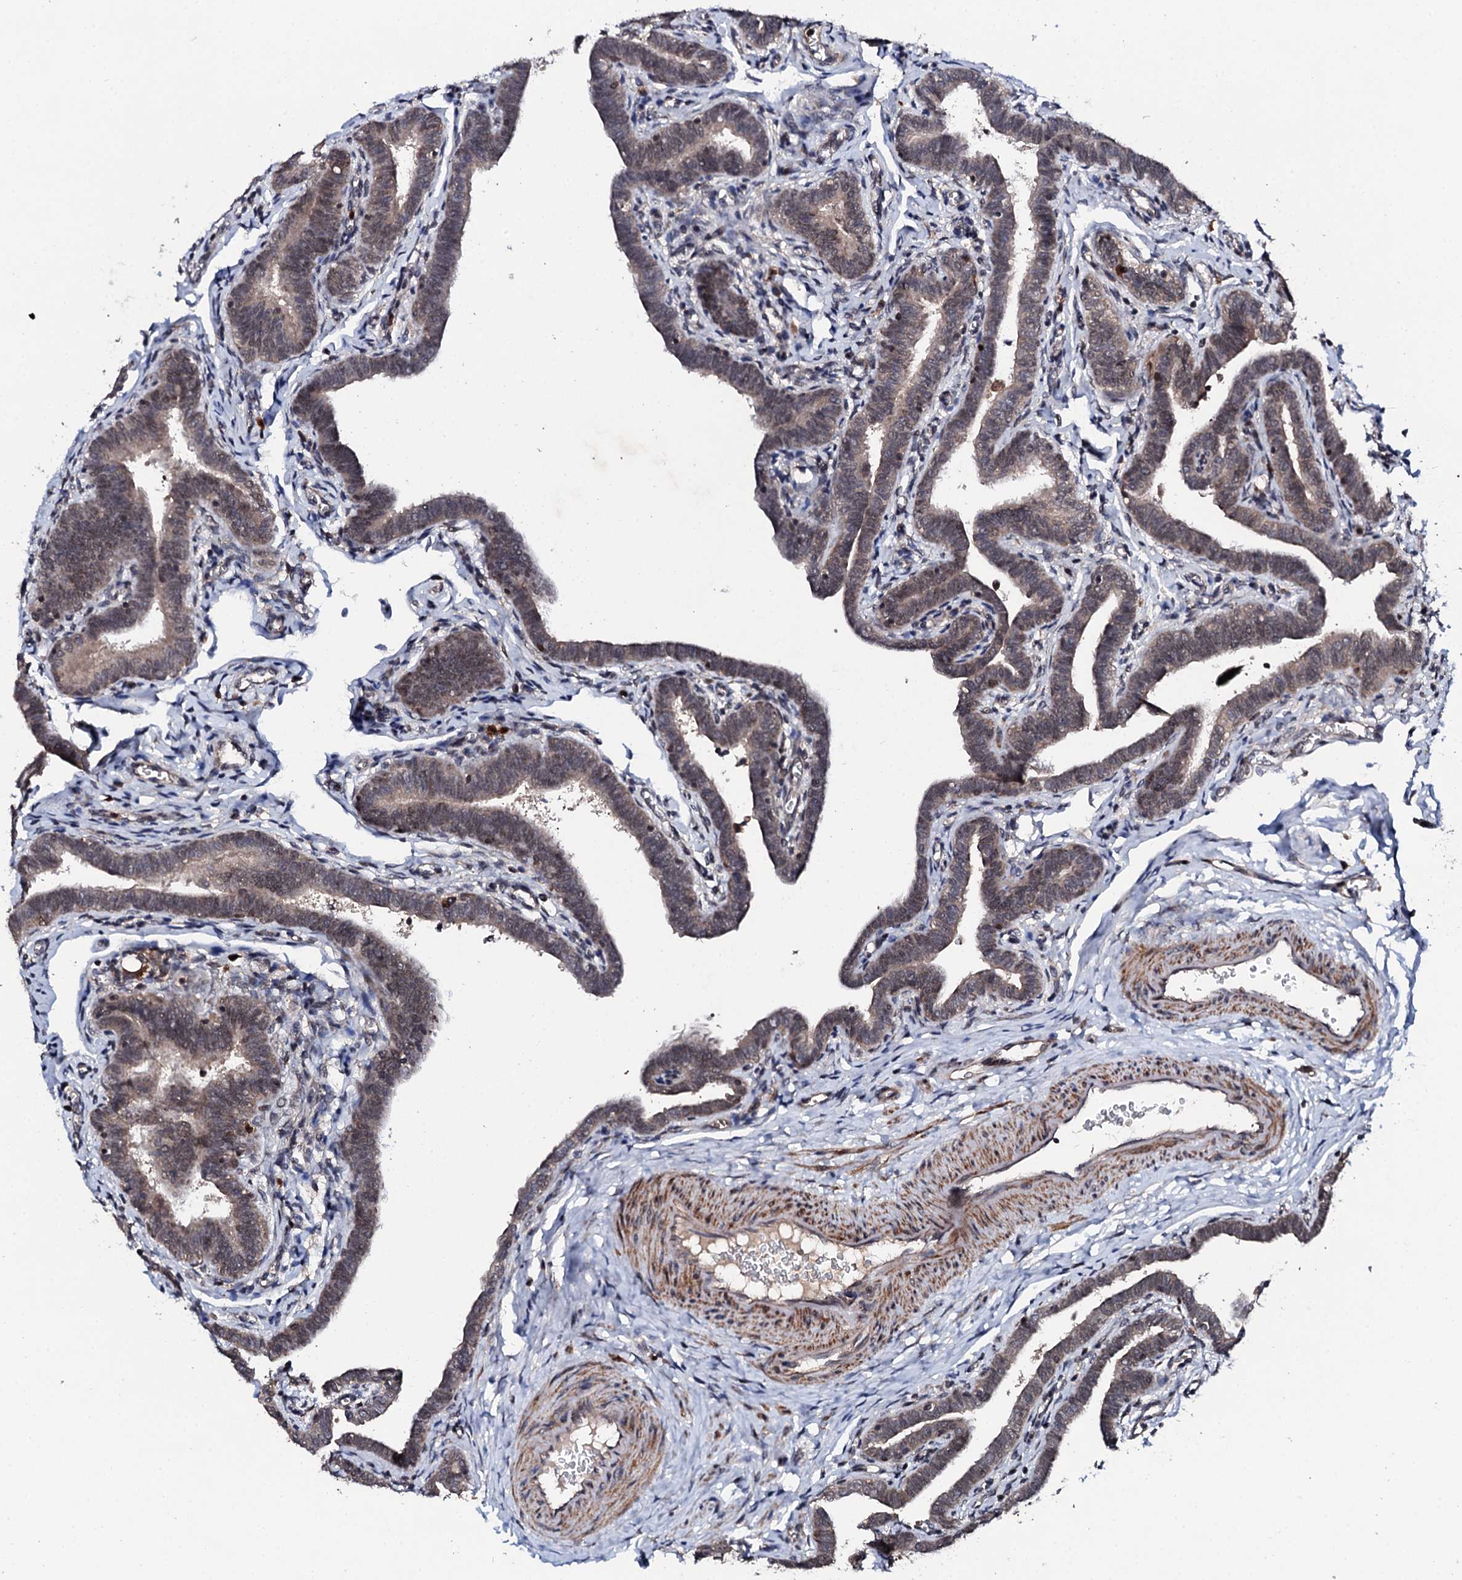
{"staining": {"intensity": "weak", "quantity": "25%-75%", "location": "cytoplasmic/membranous,nuclear"}, "tissue": "fallopian tube", "cell_type": "Glandular cells", "image_type": "normal", "snomed": [{"axis": "morphology", "description": "Normal tissue, NOS"}, {"axis": "topography", "description": "Fallopian tube"}], "caption": "Human fallopian tube stained with a brown dye exhibits weak cytoplasmic/membranous,nuclear positive positivity in approximately 25%-75% of glandular cells.", "gene": "FAM111A", "patient": {"sex": "female", "age": 36}}